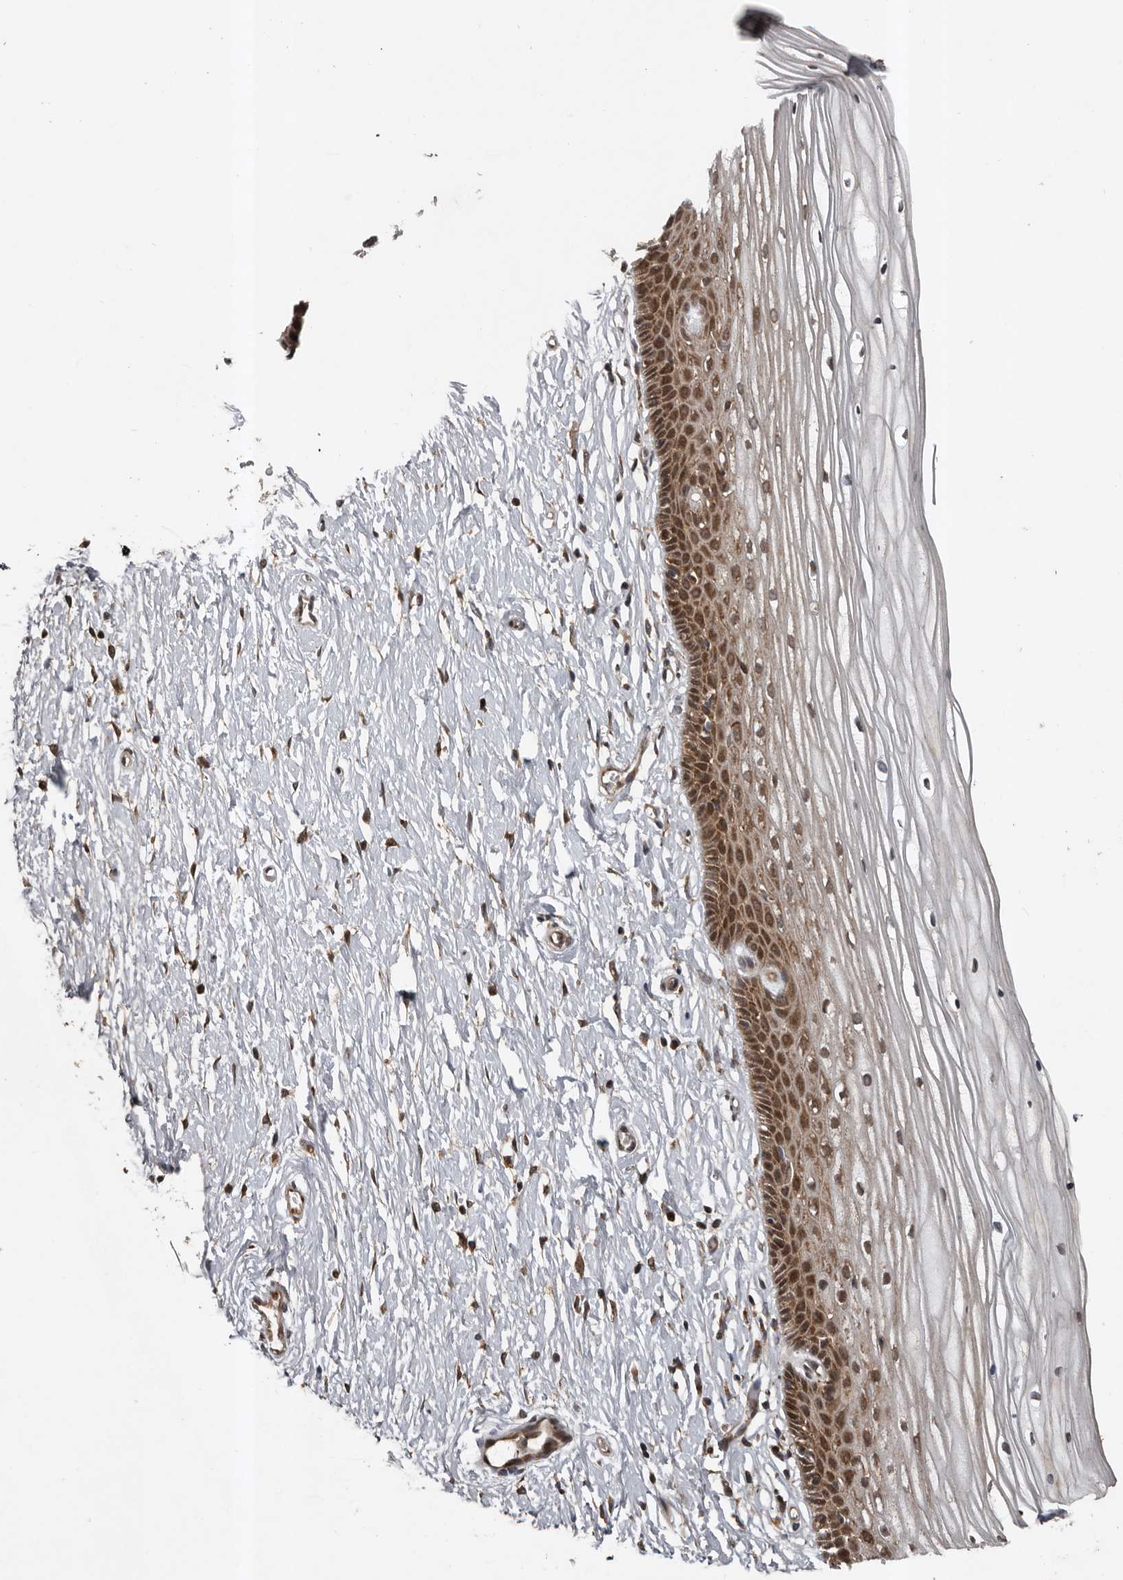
{"staining": {"intensity": "moderate", "quantity": "25%-75%", "location": "cytoplasmic/membranous"}, "tissue": "vagina", "cell_type": "Squamous epithelial cells", "image_type": "normal", "snomed": [{"axis": "morphology", "description": "Normal tissue, NOS"}, {"axis": "topography", "description": "Vagina"}, {"axis": "topography", "description": "Cervix"}], "caption": "Vagina stained for a protein exhibits moderate cytoplasmic/membranous positivity in squamous epithelial cells. The staining is performed using DAB brown chromogen to label protein expression. The nuclei are counter-stained blue using hematoxylin.", "gene": "CCDC190", "patient": {"sex": "female", "age": 40}}